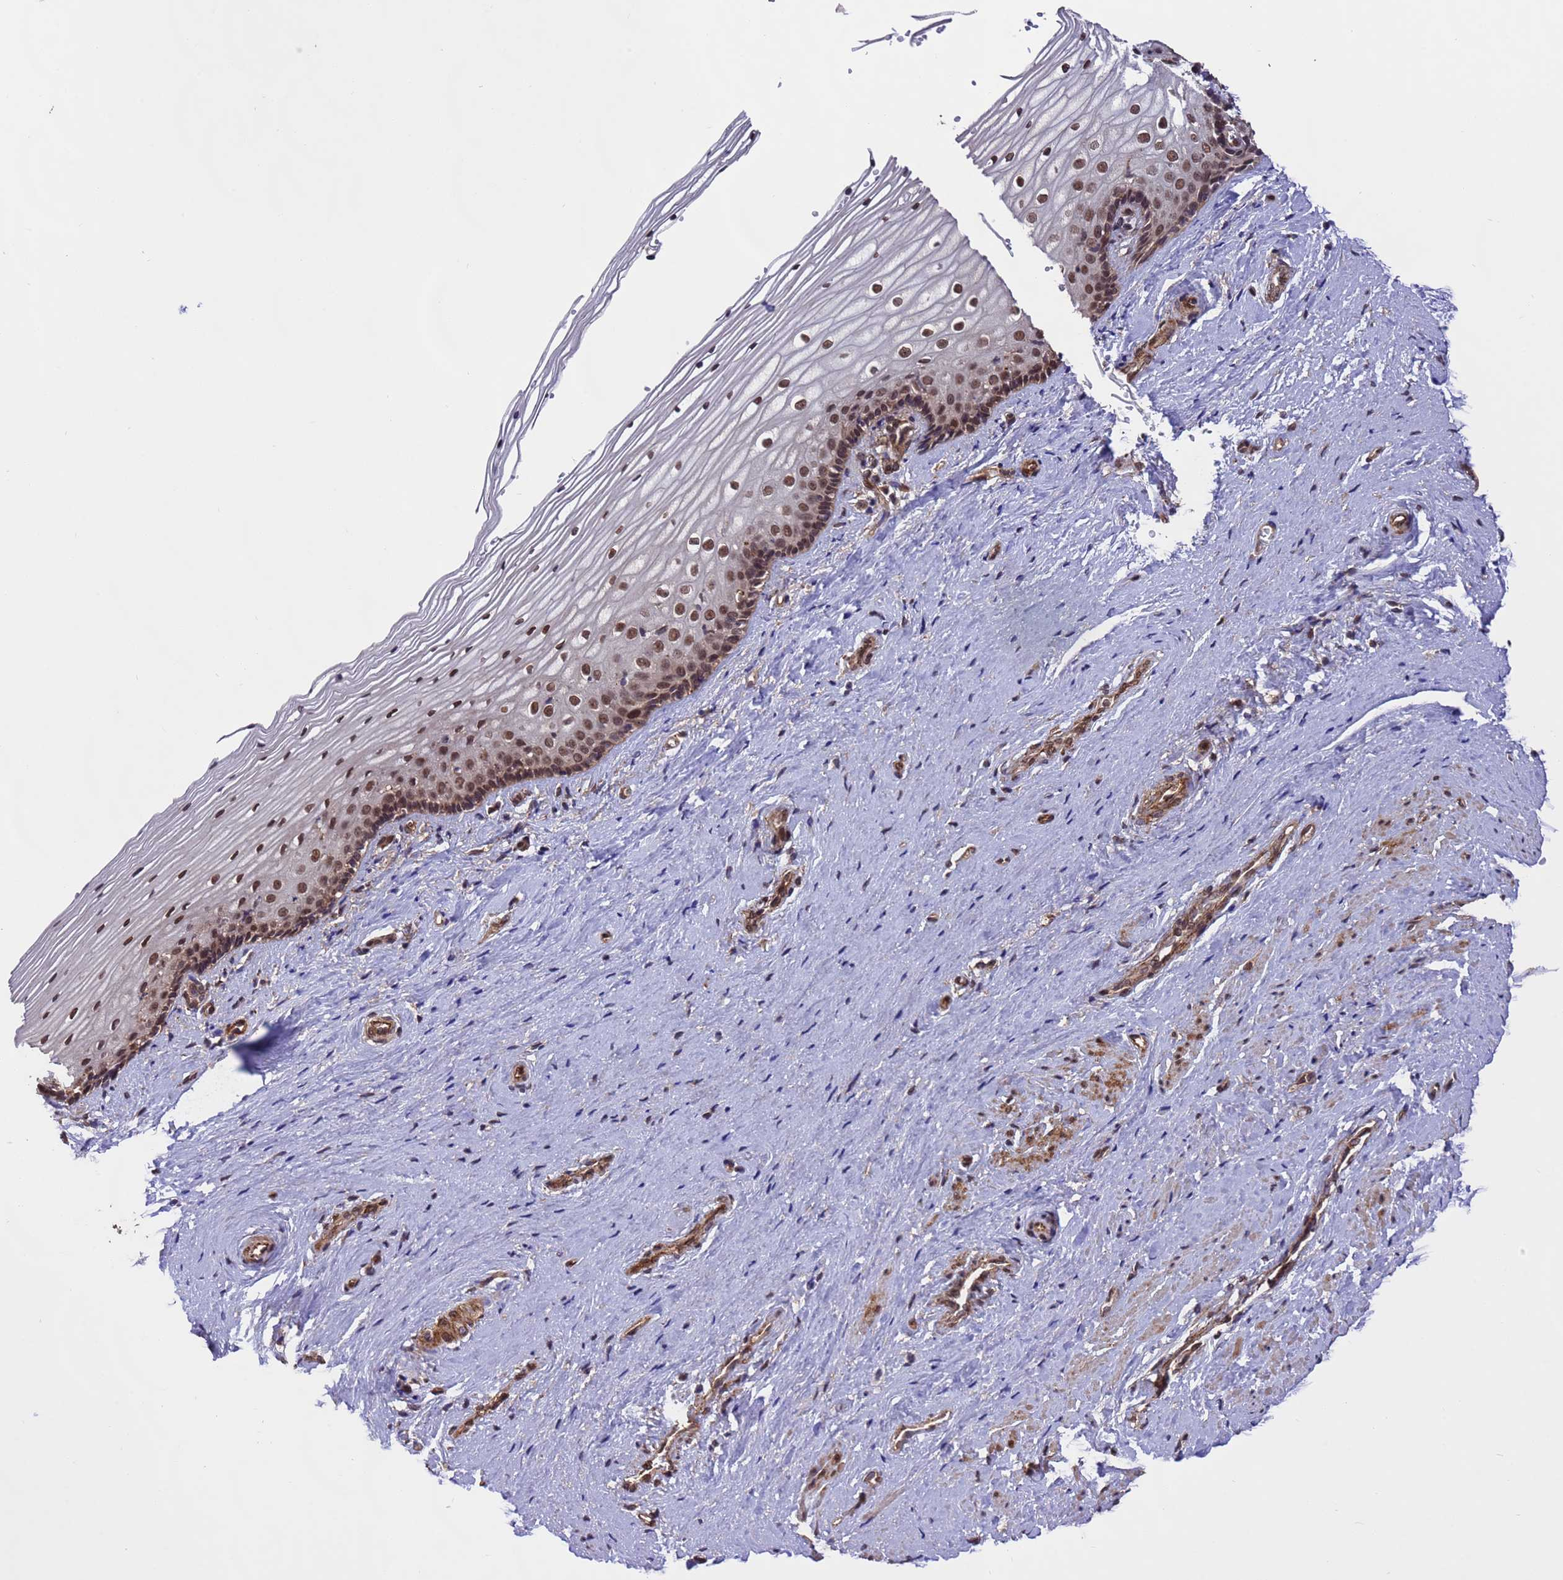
{"staining": {"intensity": "moderate", "quantity": ">75%", "location": "nuclear"}, "tissue": "vagina", "cell_type": "Squamous epithelial cells", "image_type": "normal", "snomed": [{"axis": "morphology", "description": "Normal tissue, NOS"}, {"axis": "topography", "description": "Vagina"}], "caption": "Vagina stained with IHC demonstrates moderate nuclear positivity in approximately >75% of squamous epithelial cells. The staining was performed using DAB to visualize the protein expression in brown, while the nuclei were stained in blue with hematoxylin (Magnification: 20x).", "gene": "VSTM4", "patient": {"sex": "female", "age": 46}}